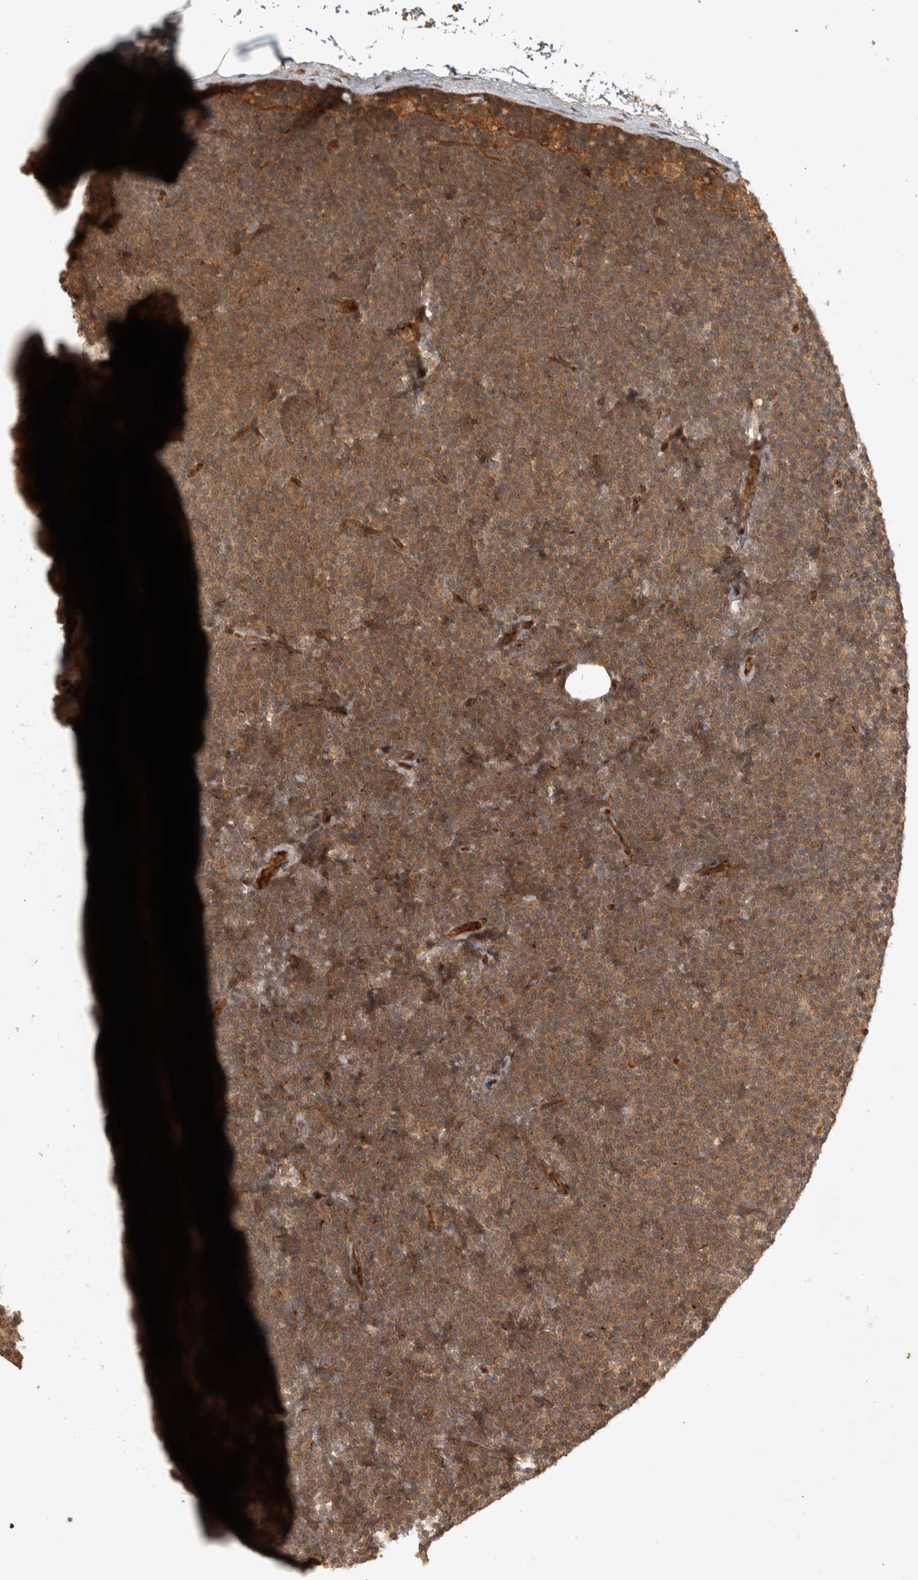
{"staining": {"intensity": "moderate", "quantity": ">75%", "location": "cytoplasmic/membranous"}, "tissue": "lymphoma", "cell_type": "Tumor cells", "image_type": "cancer", "snomed": [{"axis": "morphology", "description": "Malignant lymphoma, non-Hodgkin's type, Low grade"}, {"axis": "topography", "description": "Lymph node"}], "caption": "Immunohistochemical staining of malignant lymphoma, non-Hodgkin's type (low-grade) exhibits moderate cytoplasmic/membranous protein positivity in approximately >75% of tumor cells.", "gene": "CAMSAP2", "patient": {"sex": "female", "age": 53}}